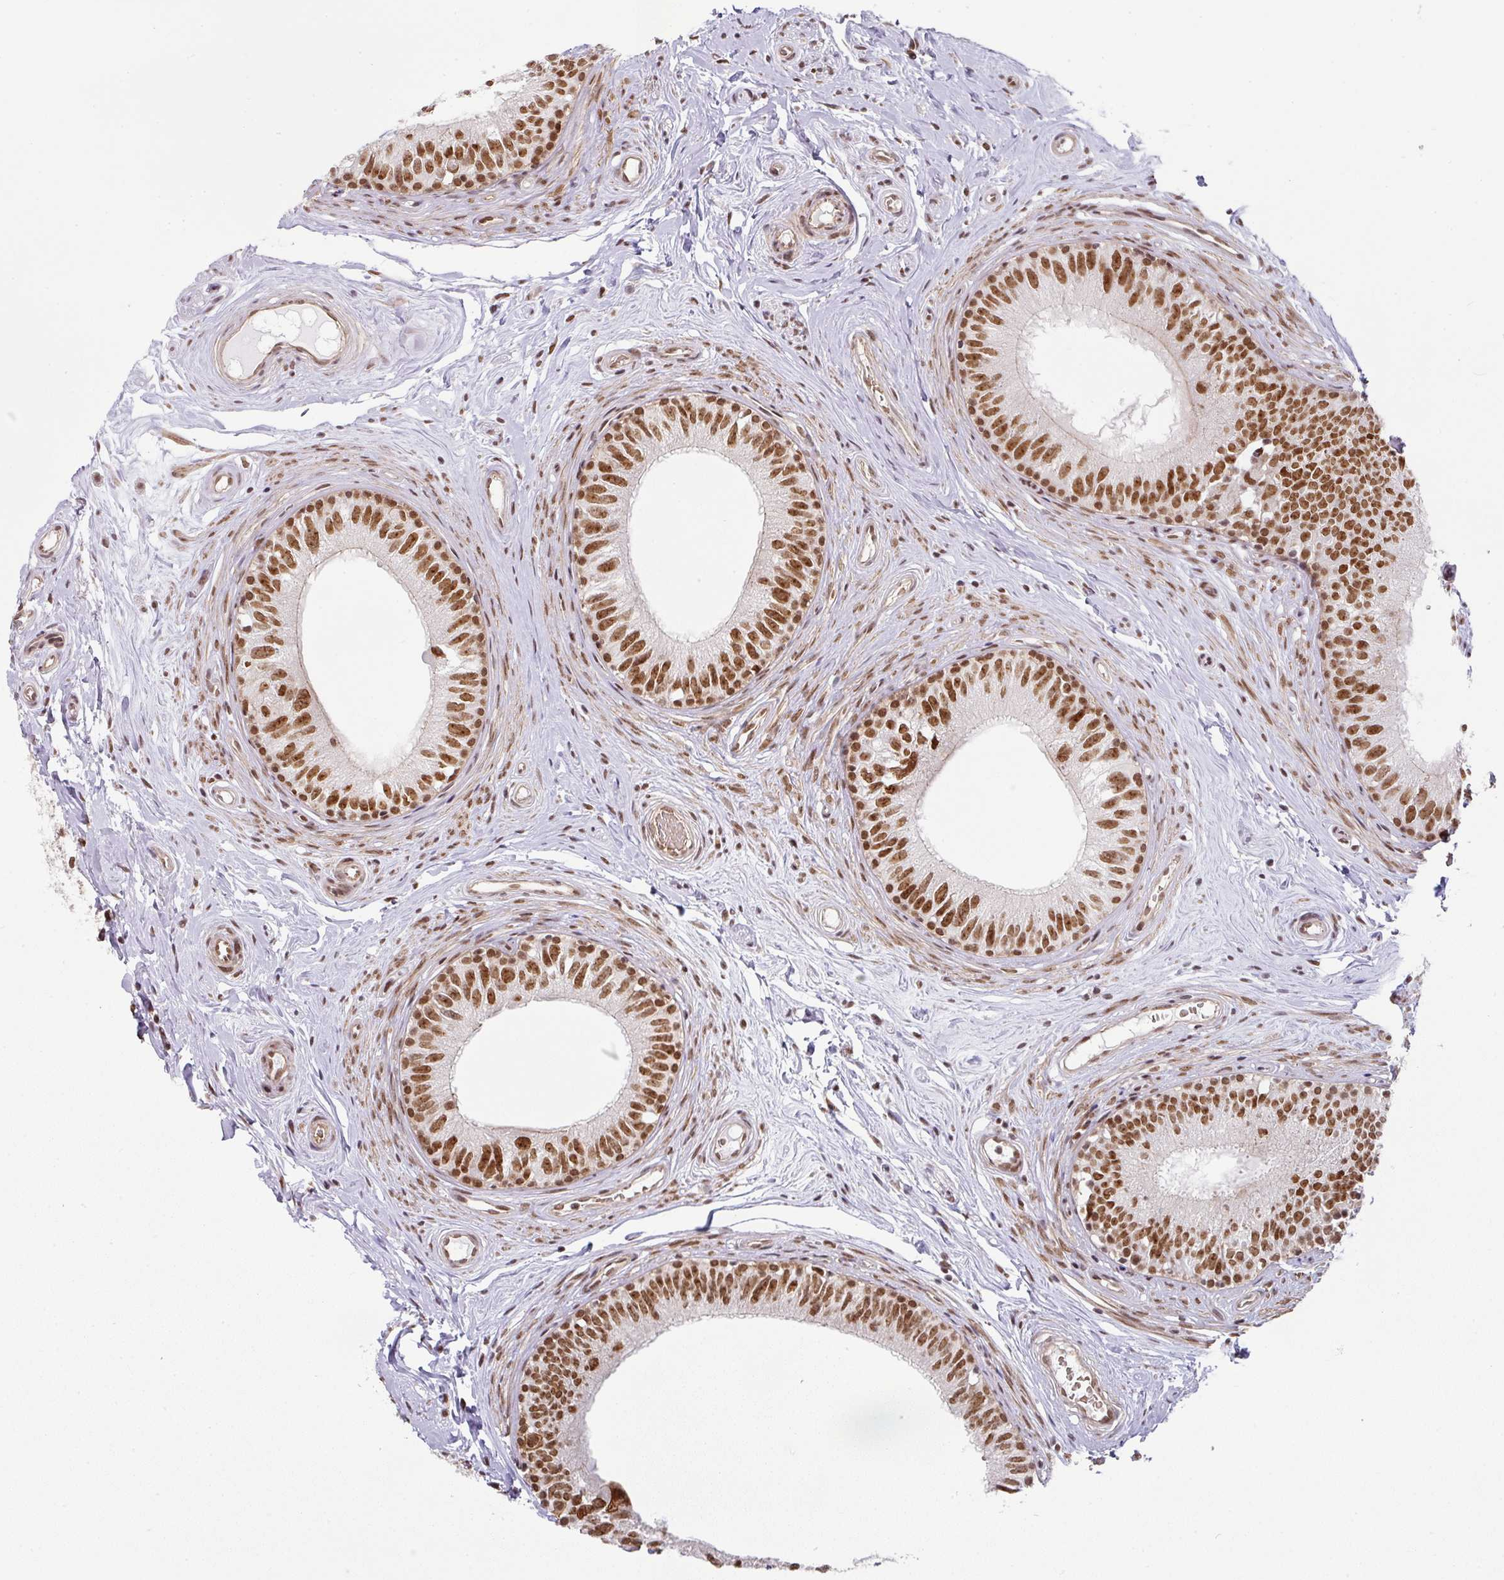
{"staining": {"intensity": "strong", "quantity": ">75%", "location": "nuclear"}, "tissue": "epididymis", "cell_type": "Glandular cells", "image_type": "normal", "snomed": [{"axis": "morphology", "description": "Normal tissue, NOS"}, {"axis": "morphology", "description": "Seminoma, NOS"}, {"axis": "topography", "description": "Testis"}, {"axis": "topography", "description": "Epididymis"}], "caption": "Immunohistochemistry (IHC) of benign epididymis shows high levels of strong nuclear staining in approximately >75% of glandular cells. The protein is shown in brown color, while the nuclei are stained blue.", "gene": "NCOA5", "patient": {"sex": "male", "age": 45}}